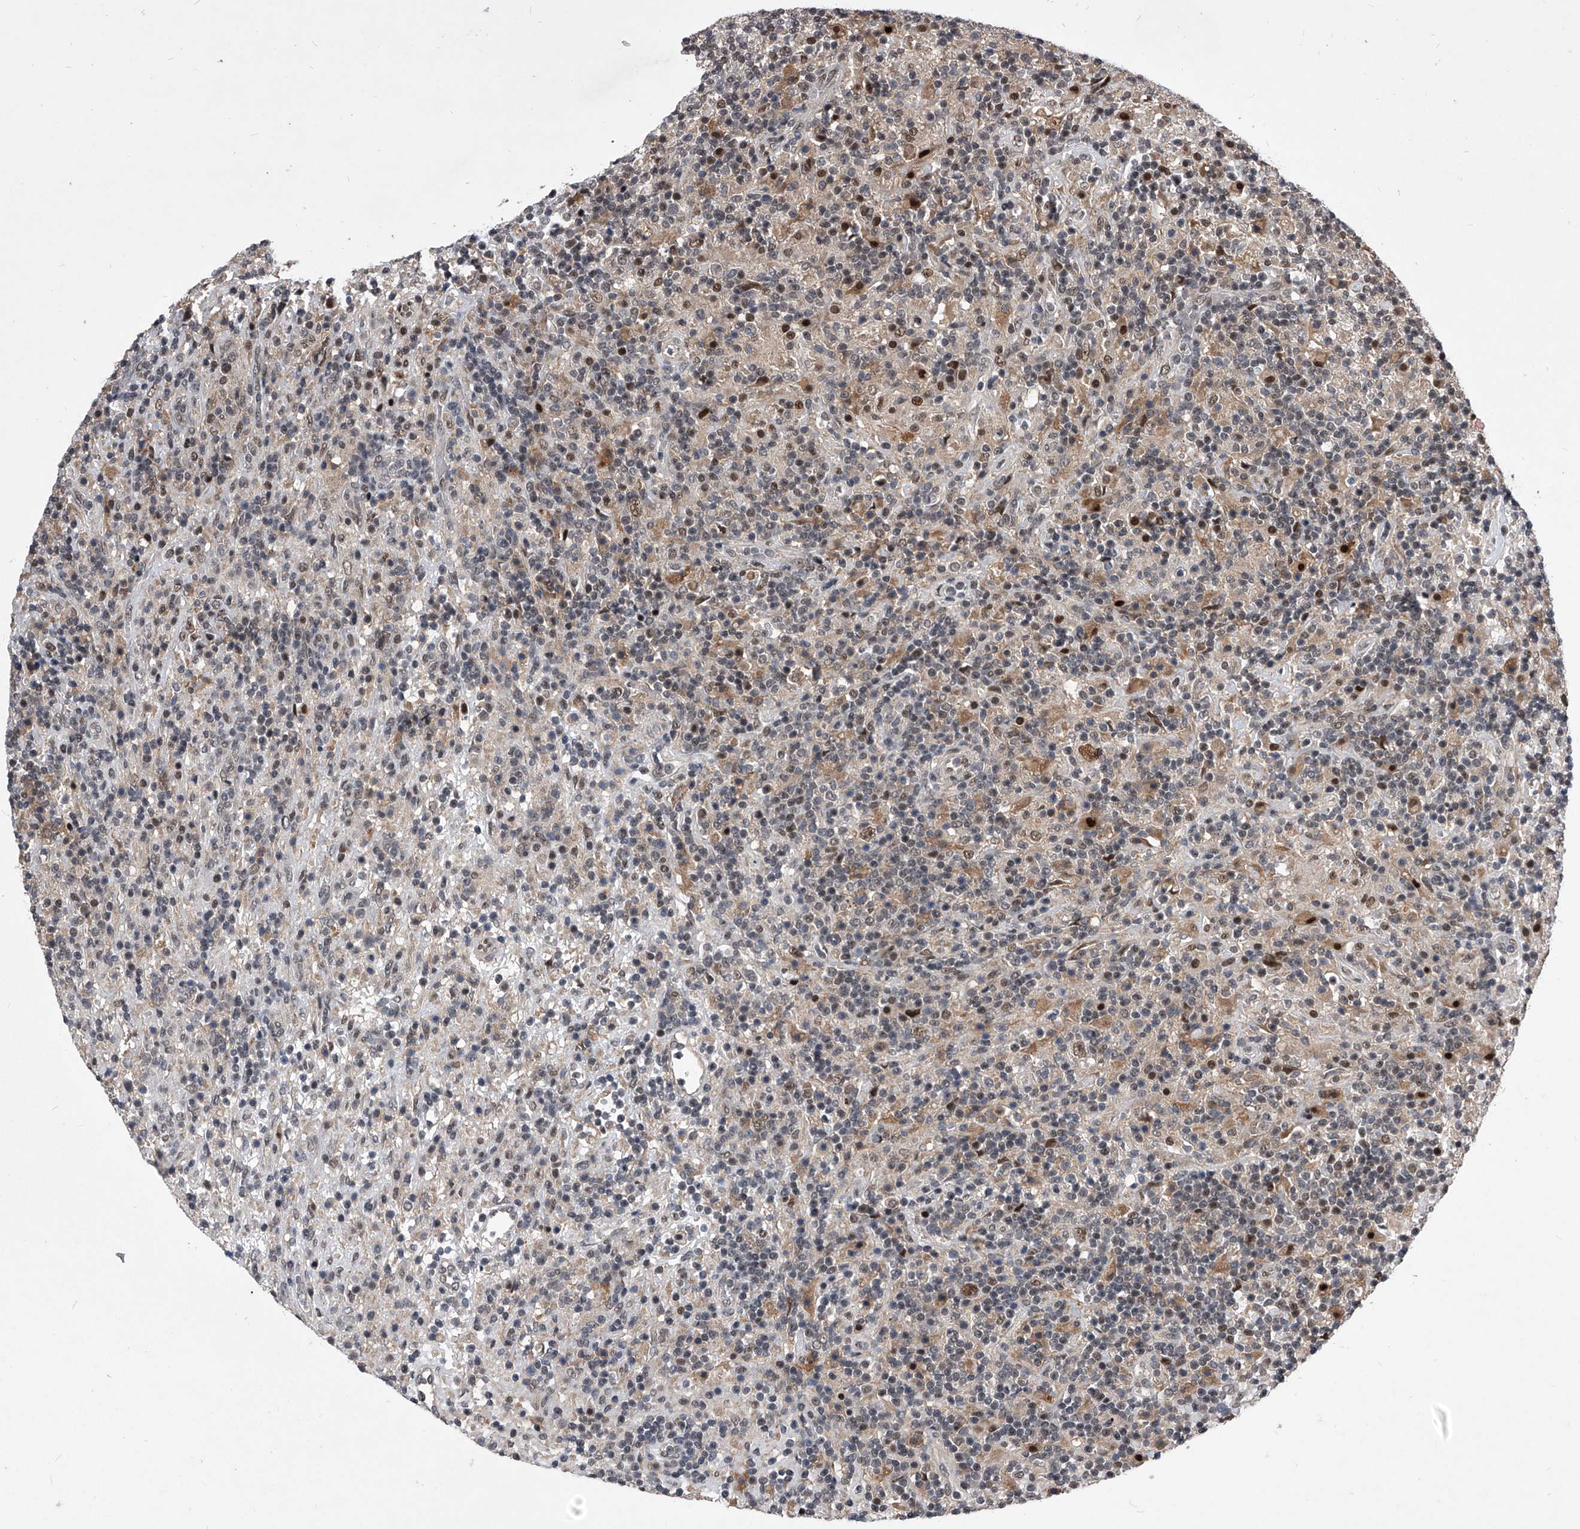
{"staining": {"intensity": "weak", "quantity": "25%-75%", "location": "nuclear"}, "tissue": "lymphoma", "cell_type": "Tumor cells", "image_type": "cancer", "snomed": [{"axis": "morphology", "description": "Hodgkin's disease, NOS"}, {"axis": "topography", "description": "Lymph node"}], "caption": "A brown stain labels weak nuclear staining of a protein in human Hodgkin's disease tumor cells.", "gene": "CMTR1", "patient": {"sex": "male", "age": 70}}